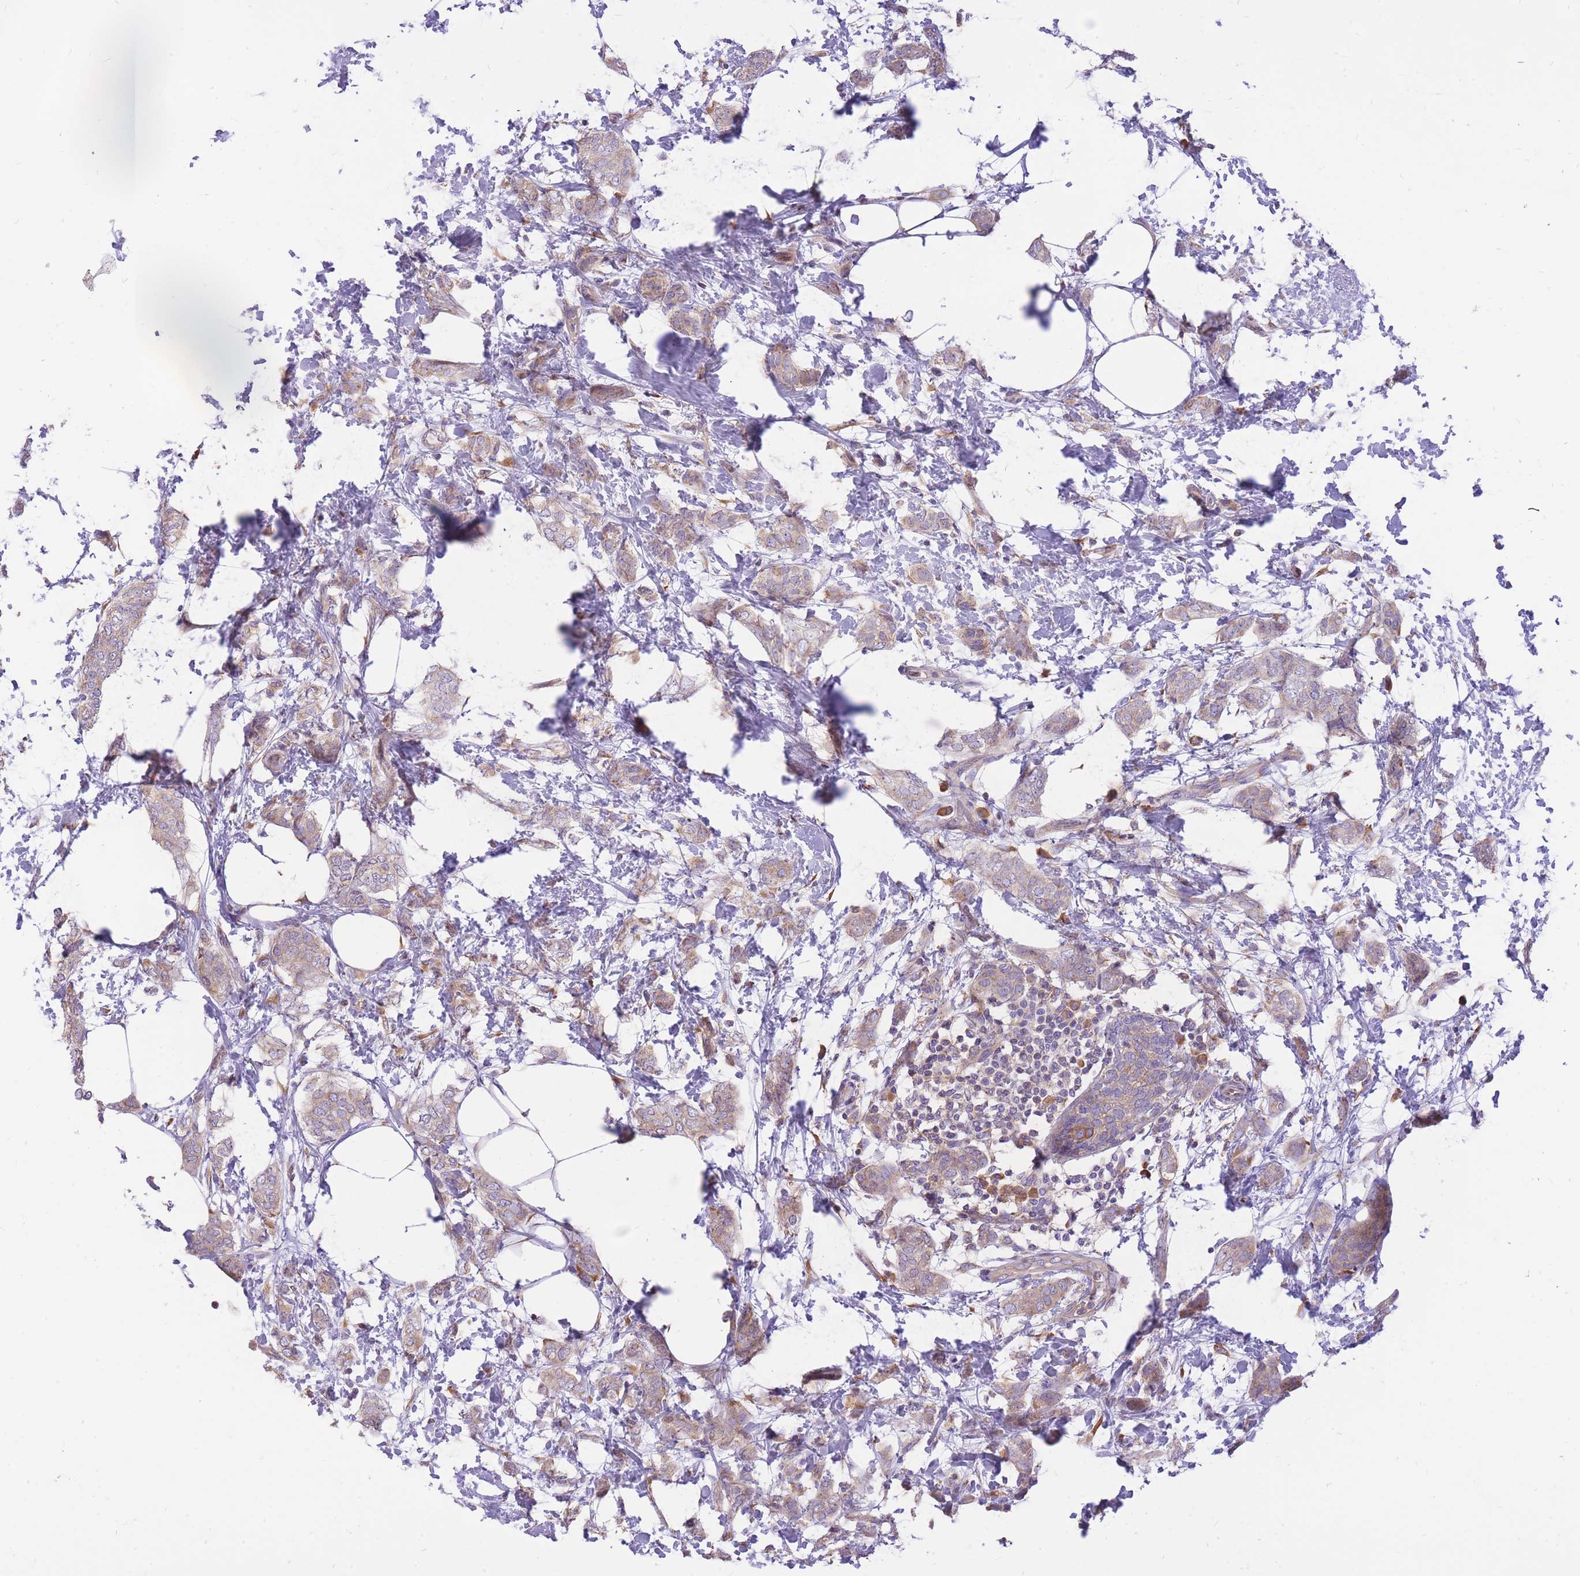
{"staining": {"intensity": "weak", "quantity": ">75%", "location": "cytoplasmic/membranous"}, "tissue": "breast cancer", "cell_type": "Tumor cells", "image_type": "cancer", "snomed": [{"axis": "morphology", "description": "Duct carcinoma"}, {"axis": "topography", "description": "Breast"}], "caption": "Breast infiltrating ductal carcinoma stained with a protein marker demonstrates weak staining in tumor cells.", "gene": "GBP7", "patient": {"sex": "female", "age": 72}}